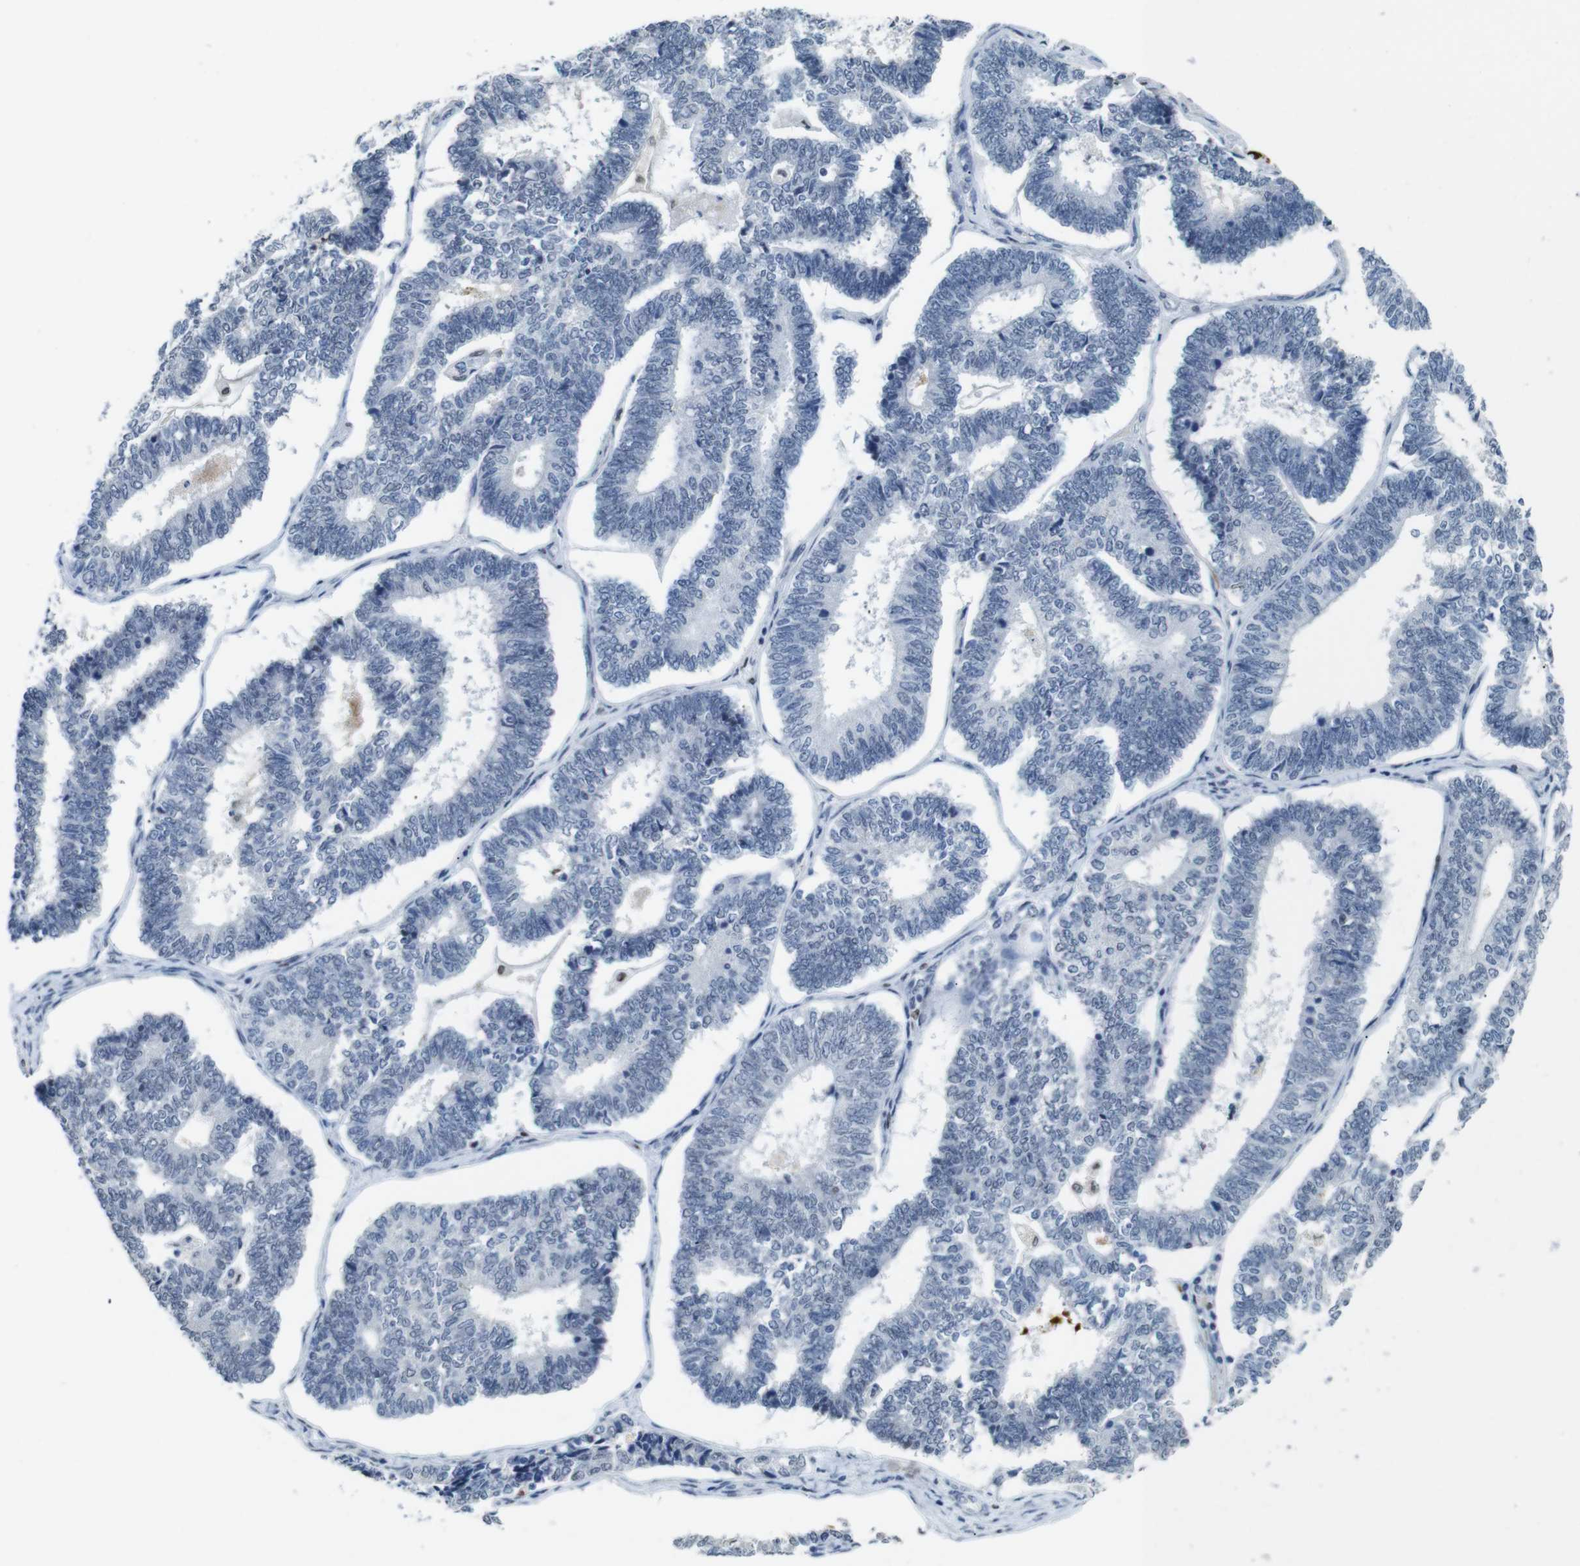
{"staining": {"intensity": "negative", "quantity": "none", "location": "none"}, "tissue": "endometrial cancer", "cell_type": "Tumor cells", "image_type": "cancer", "snomed": [{"axis": "morphology", "description": "Adenocarcinoma, NOS"}, {"axis": "topography", "description": "Endometrium"}], "caption": "This micrograph is of endometrial adenocarcinoma stained with immunohistochemistry (IHC) to label a protein in brown with the nuclei are counter-stained blue. There is no staining in tumor cells. (DAB (3,3'-diaminobenzidine) immunohistochemistry (IHC) with hematoxylin counter stain).", "gene": "IRF8", "patient": {"sex": "female", "age": 70}}